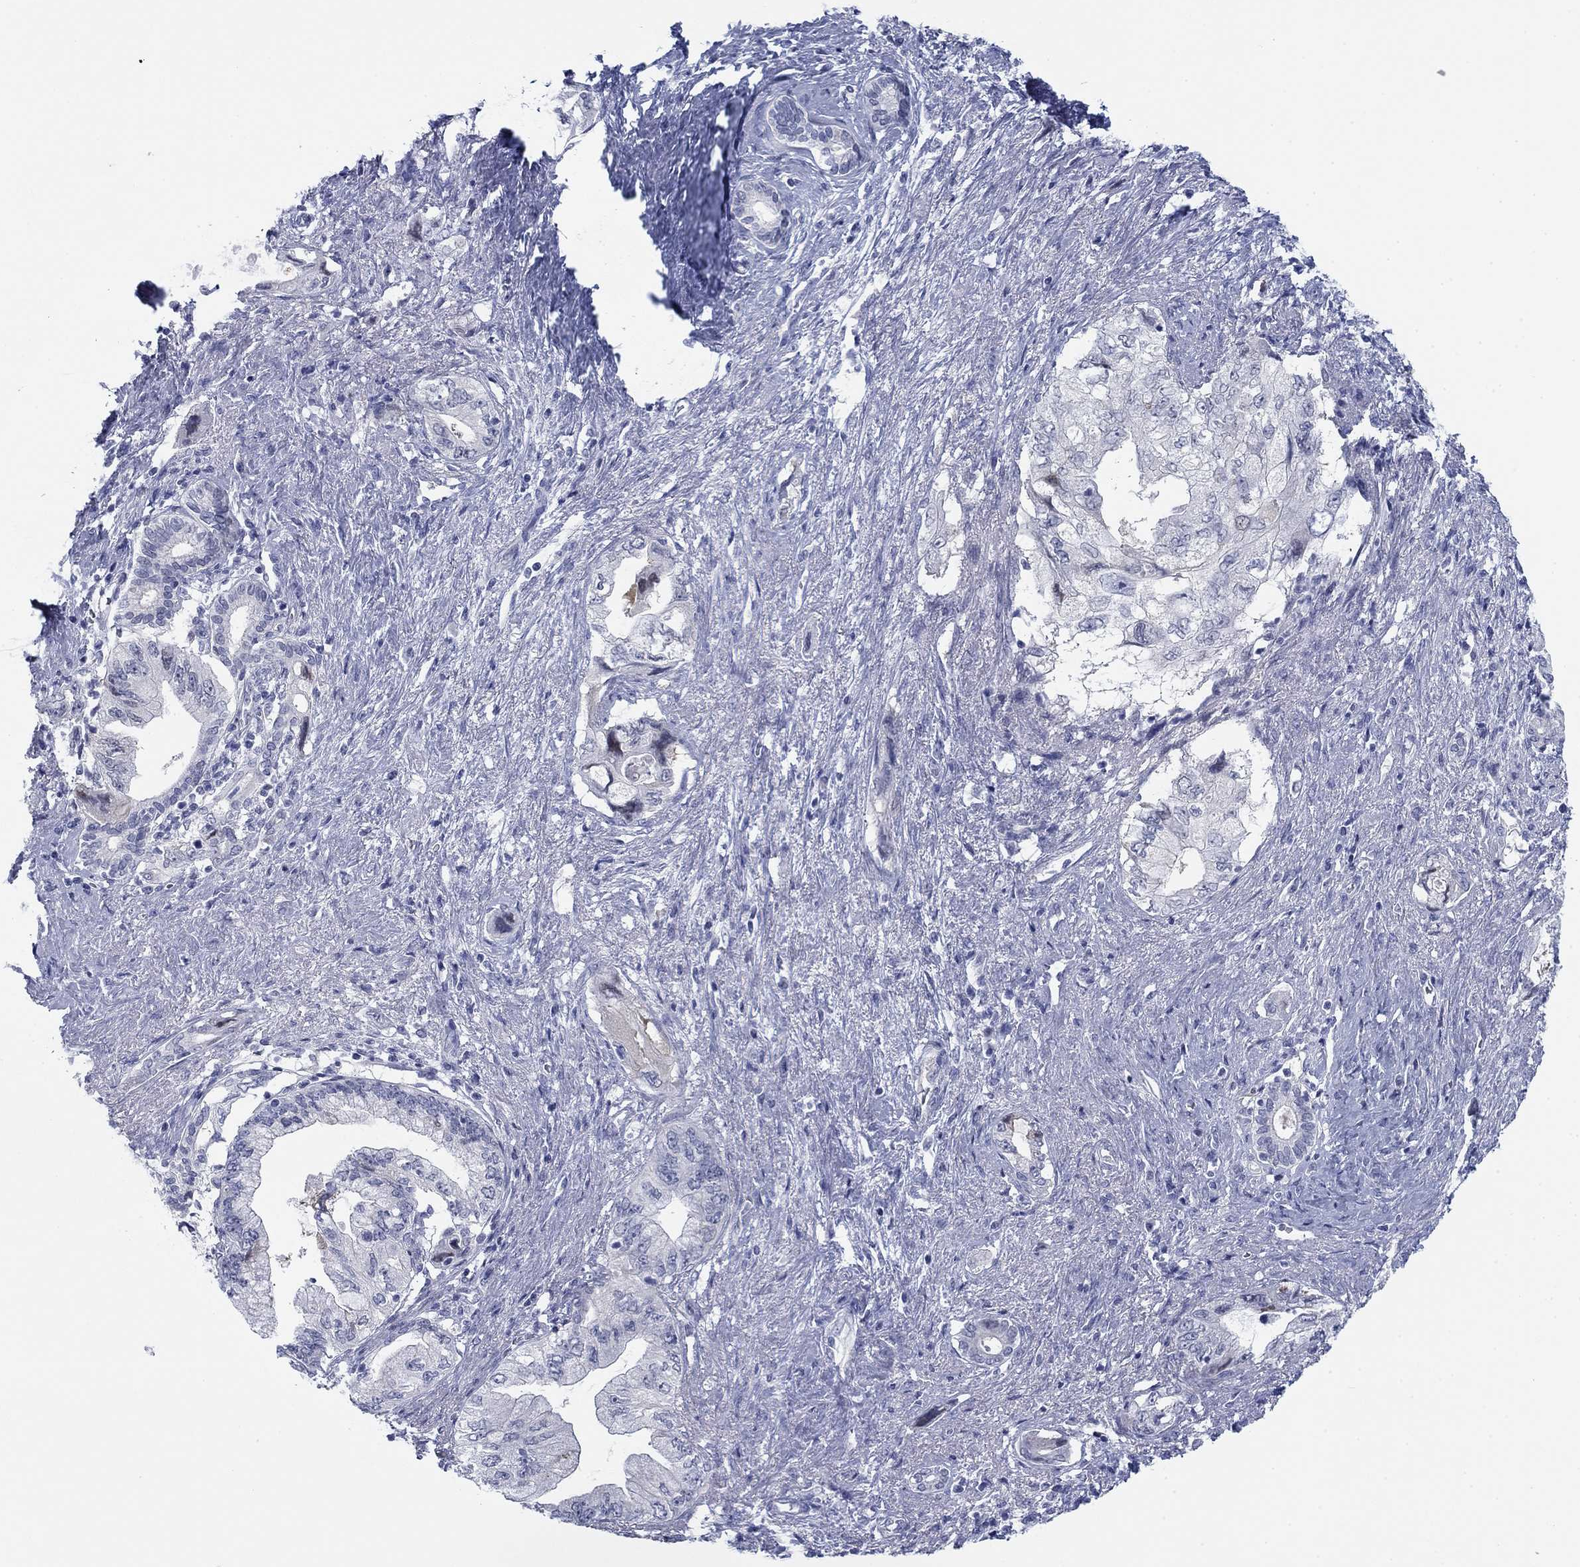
{"staining": {"intensity": "negative", "quantity": "none", "location": "none"}, "tissue": "pancreatic cancer", "cell_type": "Tumor cells", "image_type": "cancer", "snomed": [{"axis": "morphology", "description": "Adenocarcinoma, NOS"}, {"axis": "topography", "description": "Pancreas"}], "caption": "Adenocarcinoma (pancreatic) was stained to show a protein in brown. There is no significant positivity in tumor cells.", "gene": "DNAL1", "patient": {"sex": "female", "age": 73}}